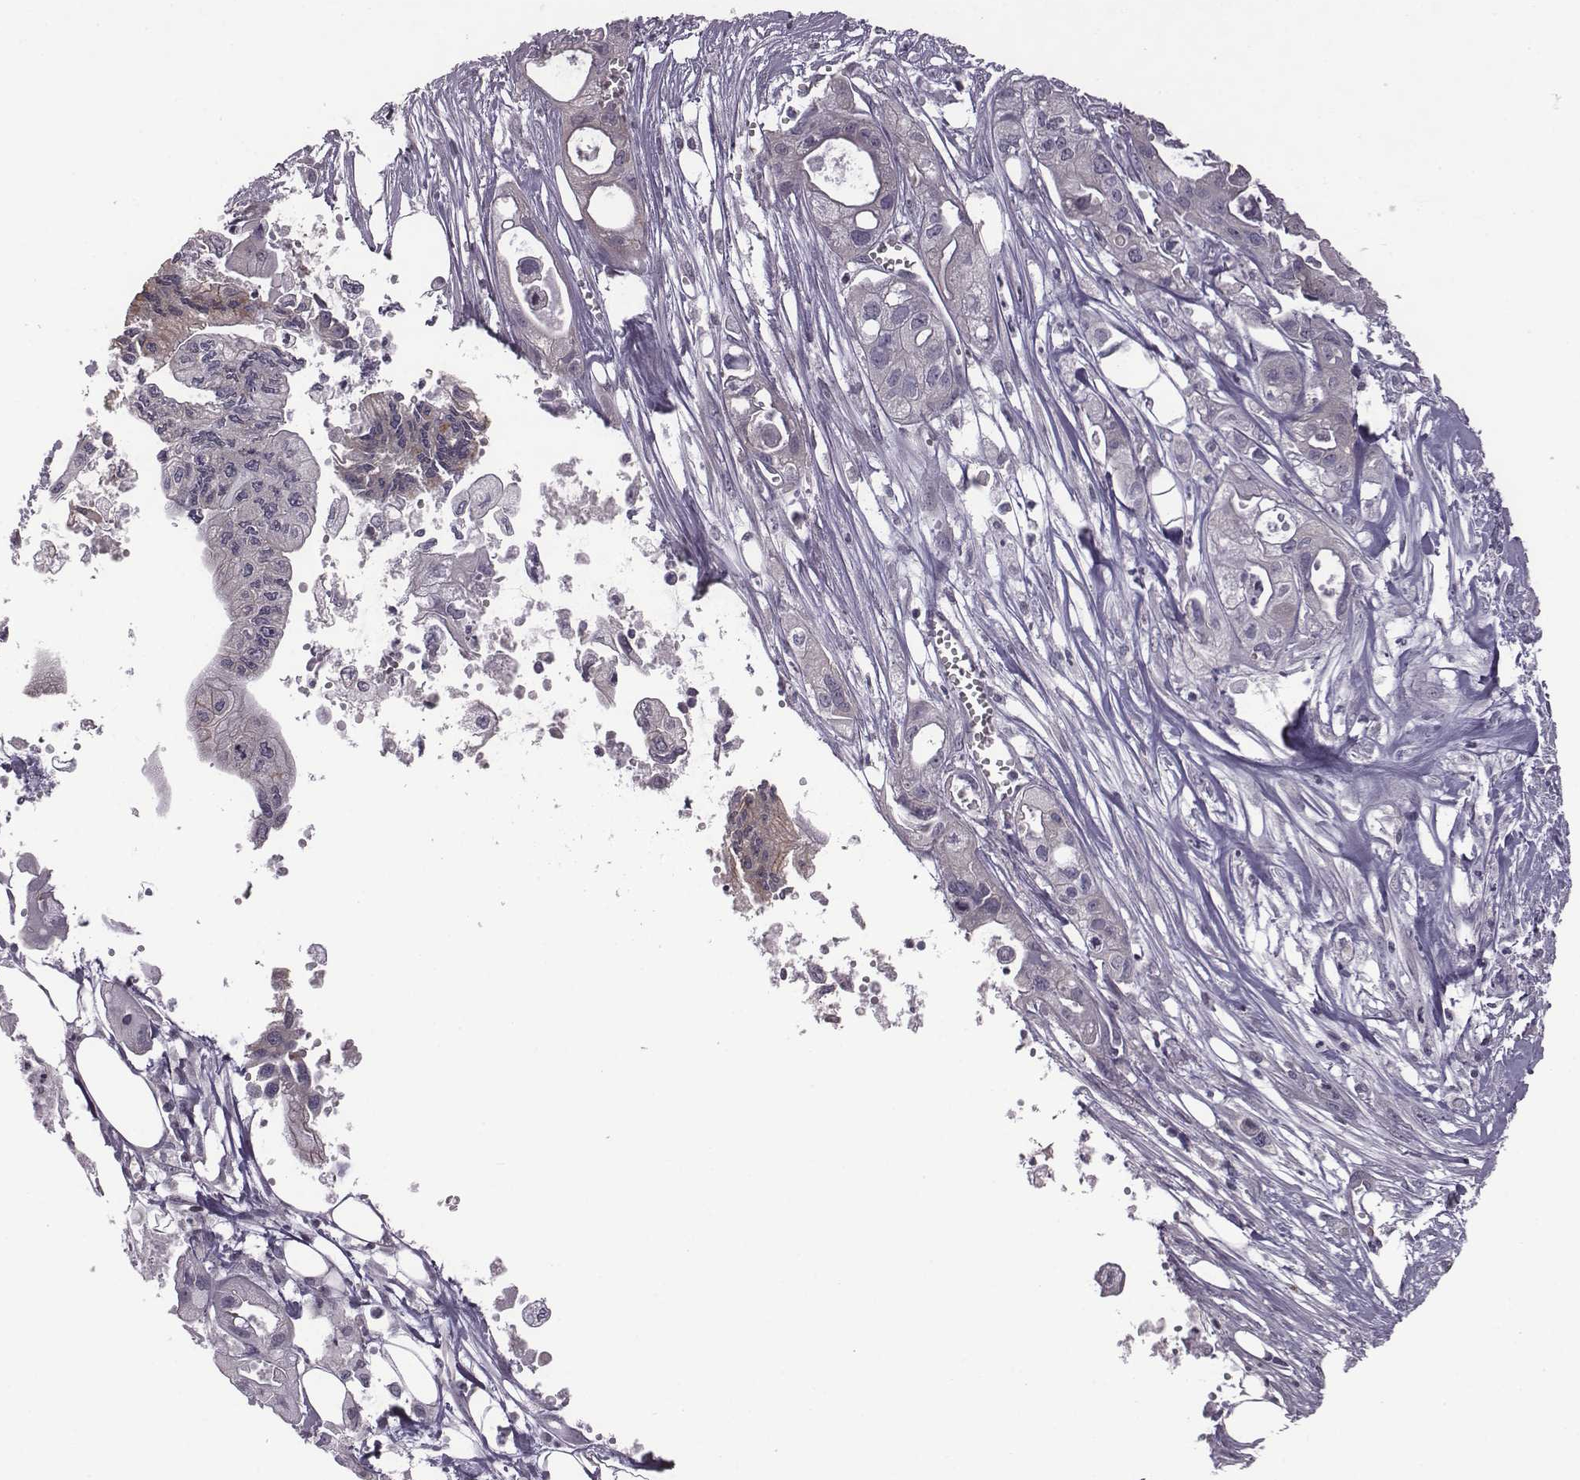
{"staining": {"intensity": "negative", "quantity": "none", "location": "none"}, "tissue": "pancreatic cancer", "cell_type": "Tumor cells", "image_type": "cancer", "snomed": [{"axis": "morphology", "description": "Adenocarcinoma, NOS"}, {"axis": "topography", "description": "Pancreas"}], "caption": "IHC of pancreatic adenocarcinoma shows no expression in tumor cells.", "gene": "BICDL1", "patient": {"sex": "male", "age": 70}}